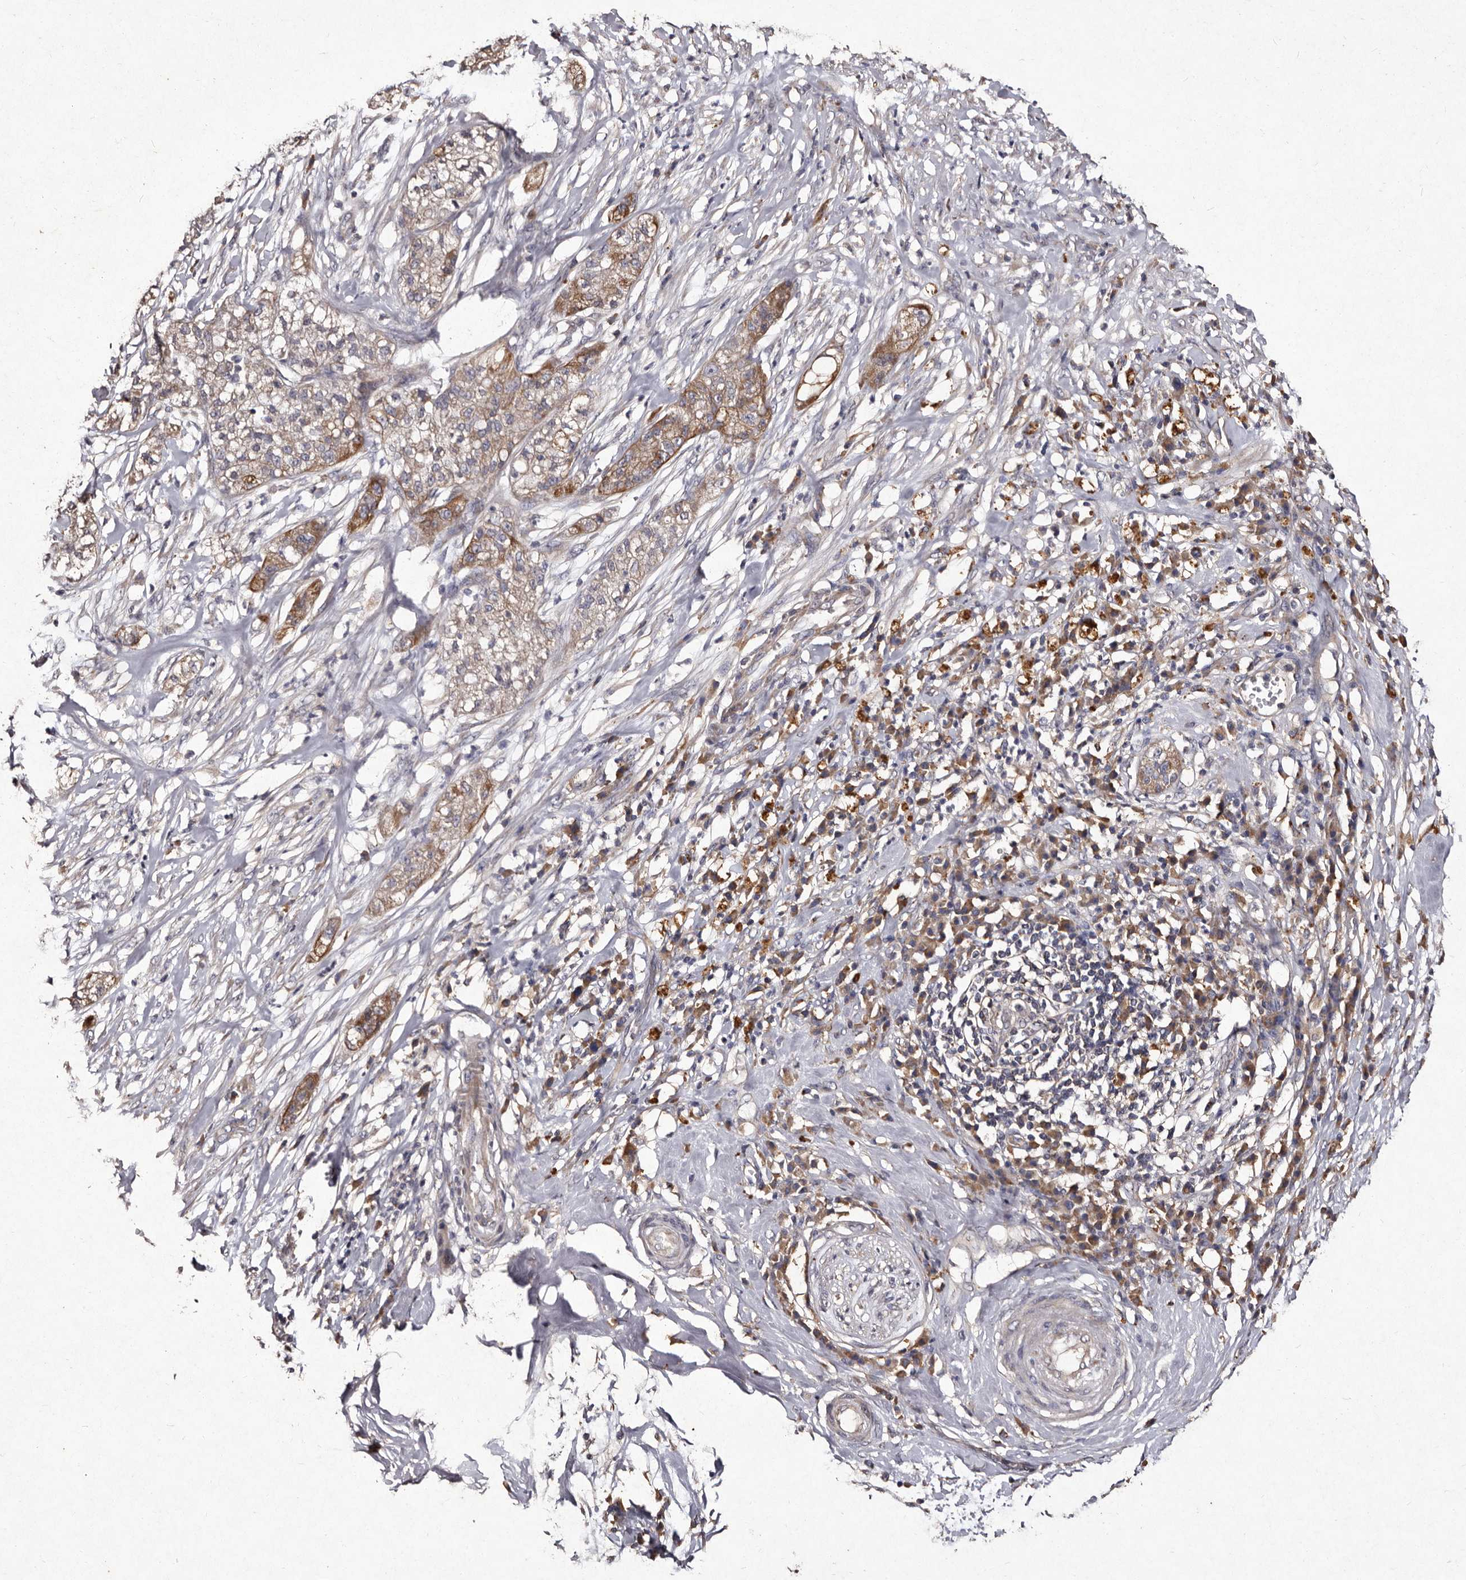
{"staining": {"intensity": "moderate", "quantity": "<25%", "location": "cytoplasmic/membranous"}, "tissue": "pancreatic cancer", "cell_type": "Tumor cells", "image_type": "cancer", "snomed": [{"axis": "morphology", "description": "Adenocarcinoma, NOS"}, {"axis": "topography", "description": "Pancreas"}], "caption": "A low amount of moderate cytoplasmic/membranous staining is identified in approximately <25% of tumor cells in pancreatic cancer (adenocarcinoma) tissue.", "gene": "TFB1M", "patient": {"sex": "female", "age": 78}}